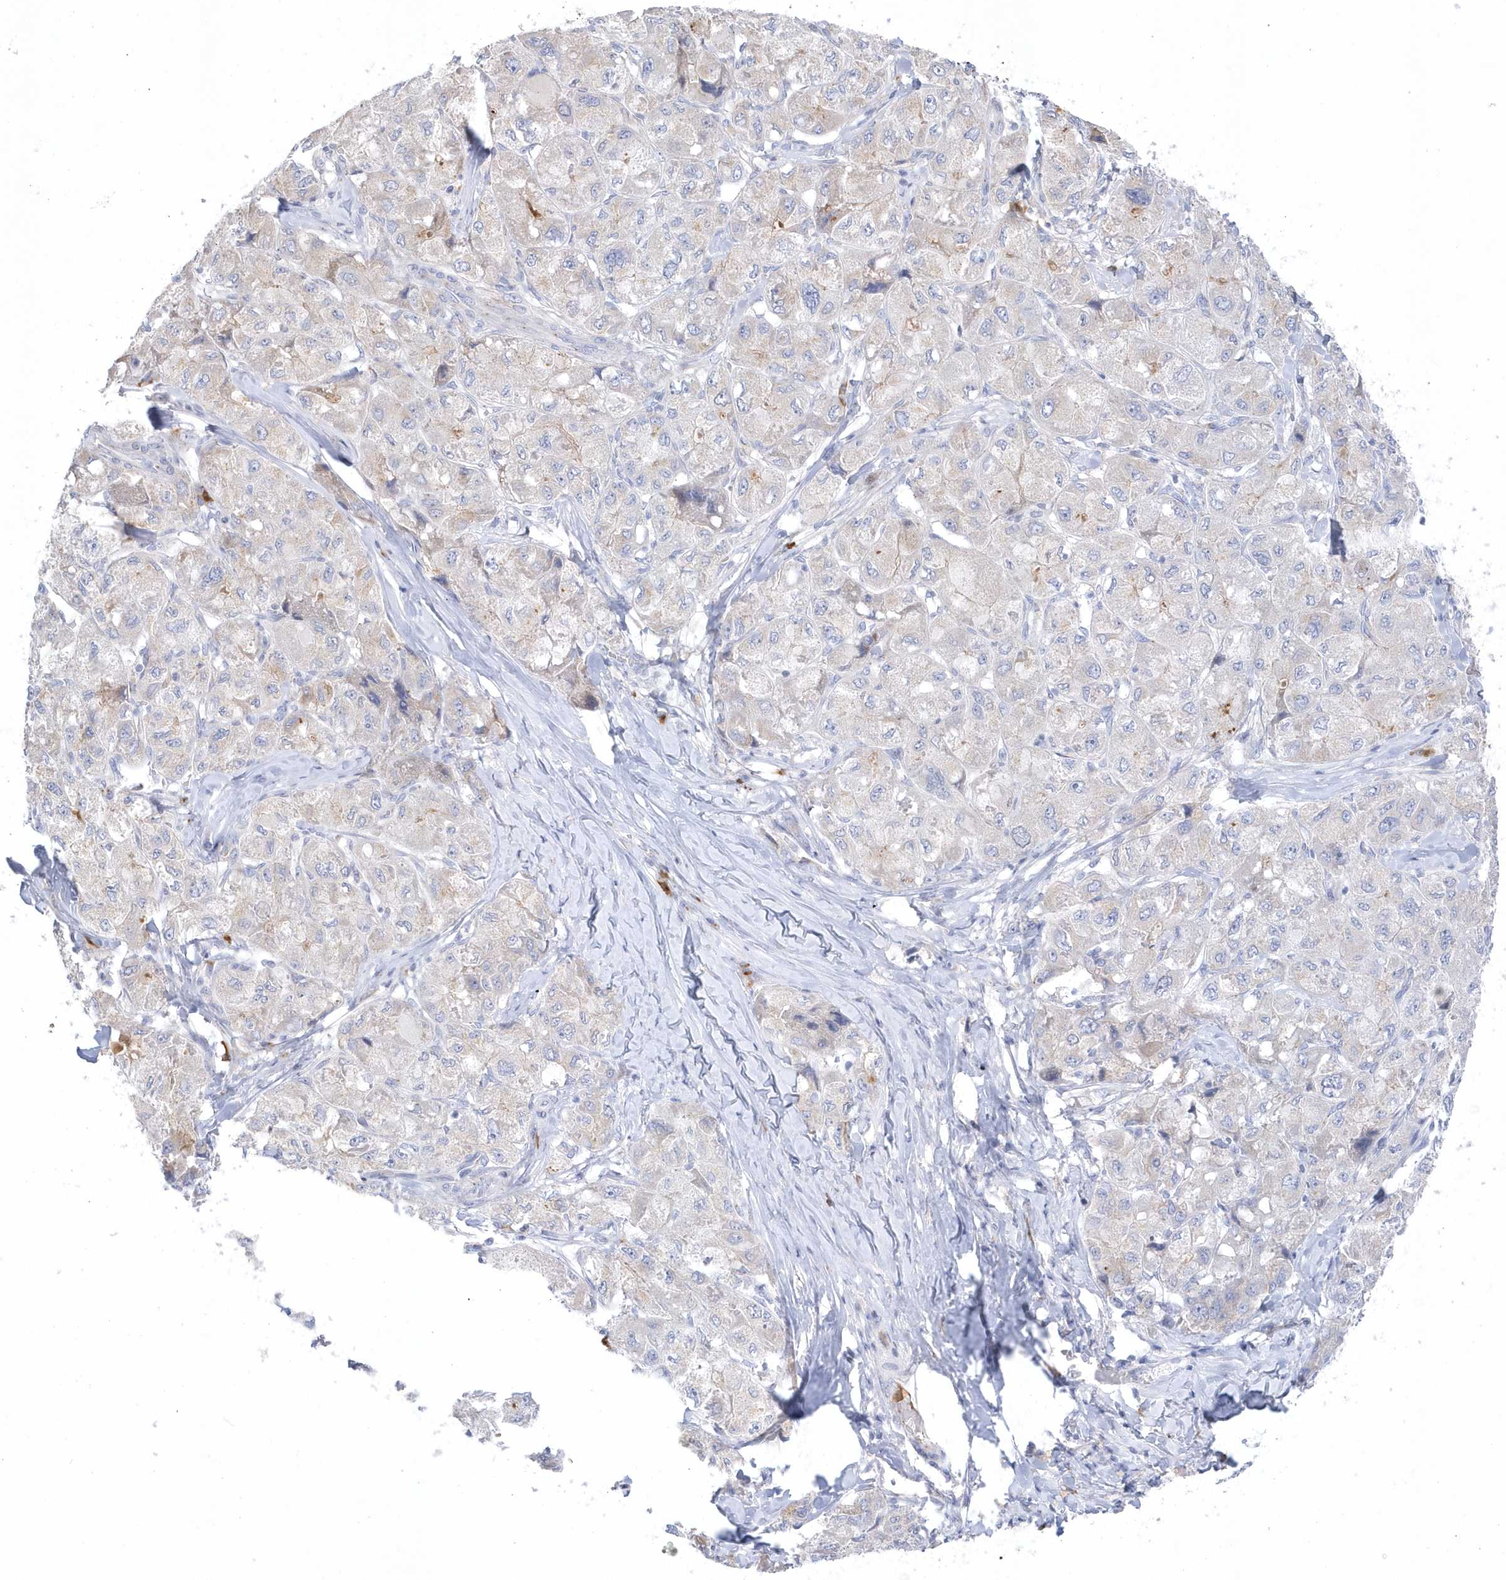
{"staining": {"intensity": "negative", "quantity": "none", "location": "none"}, "tissue": "liver cancer", "cell_type": "Tumor cells", "image_type": "cancer", "snomed": [{"axis": "morphology", "description": "Carcinoma, Hepatocellular, NOS"}, {"axis": "topography", "description": "Liver"}], "caption": "This is a micrograph of immunohistochemistry staining of liver hepatocellular carcinoma, which shows no expression in tumor cells.", "gene": "SEMA3D", "patient": {"sex": "male", "age": 80}}